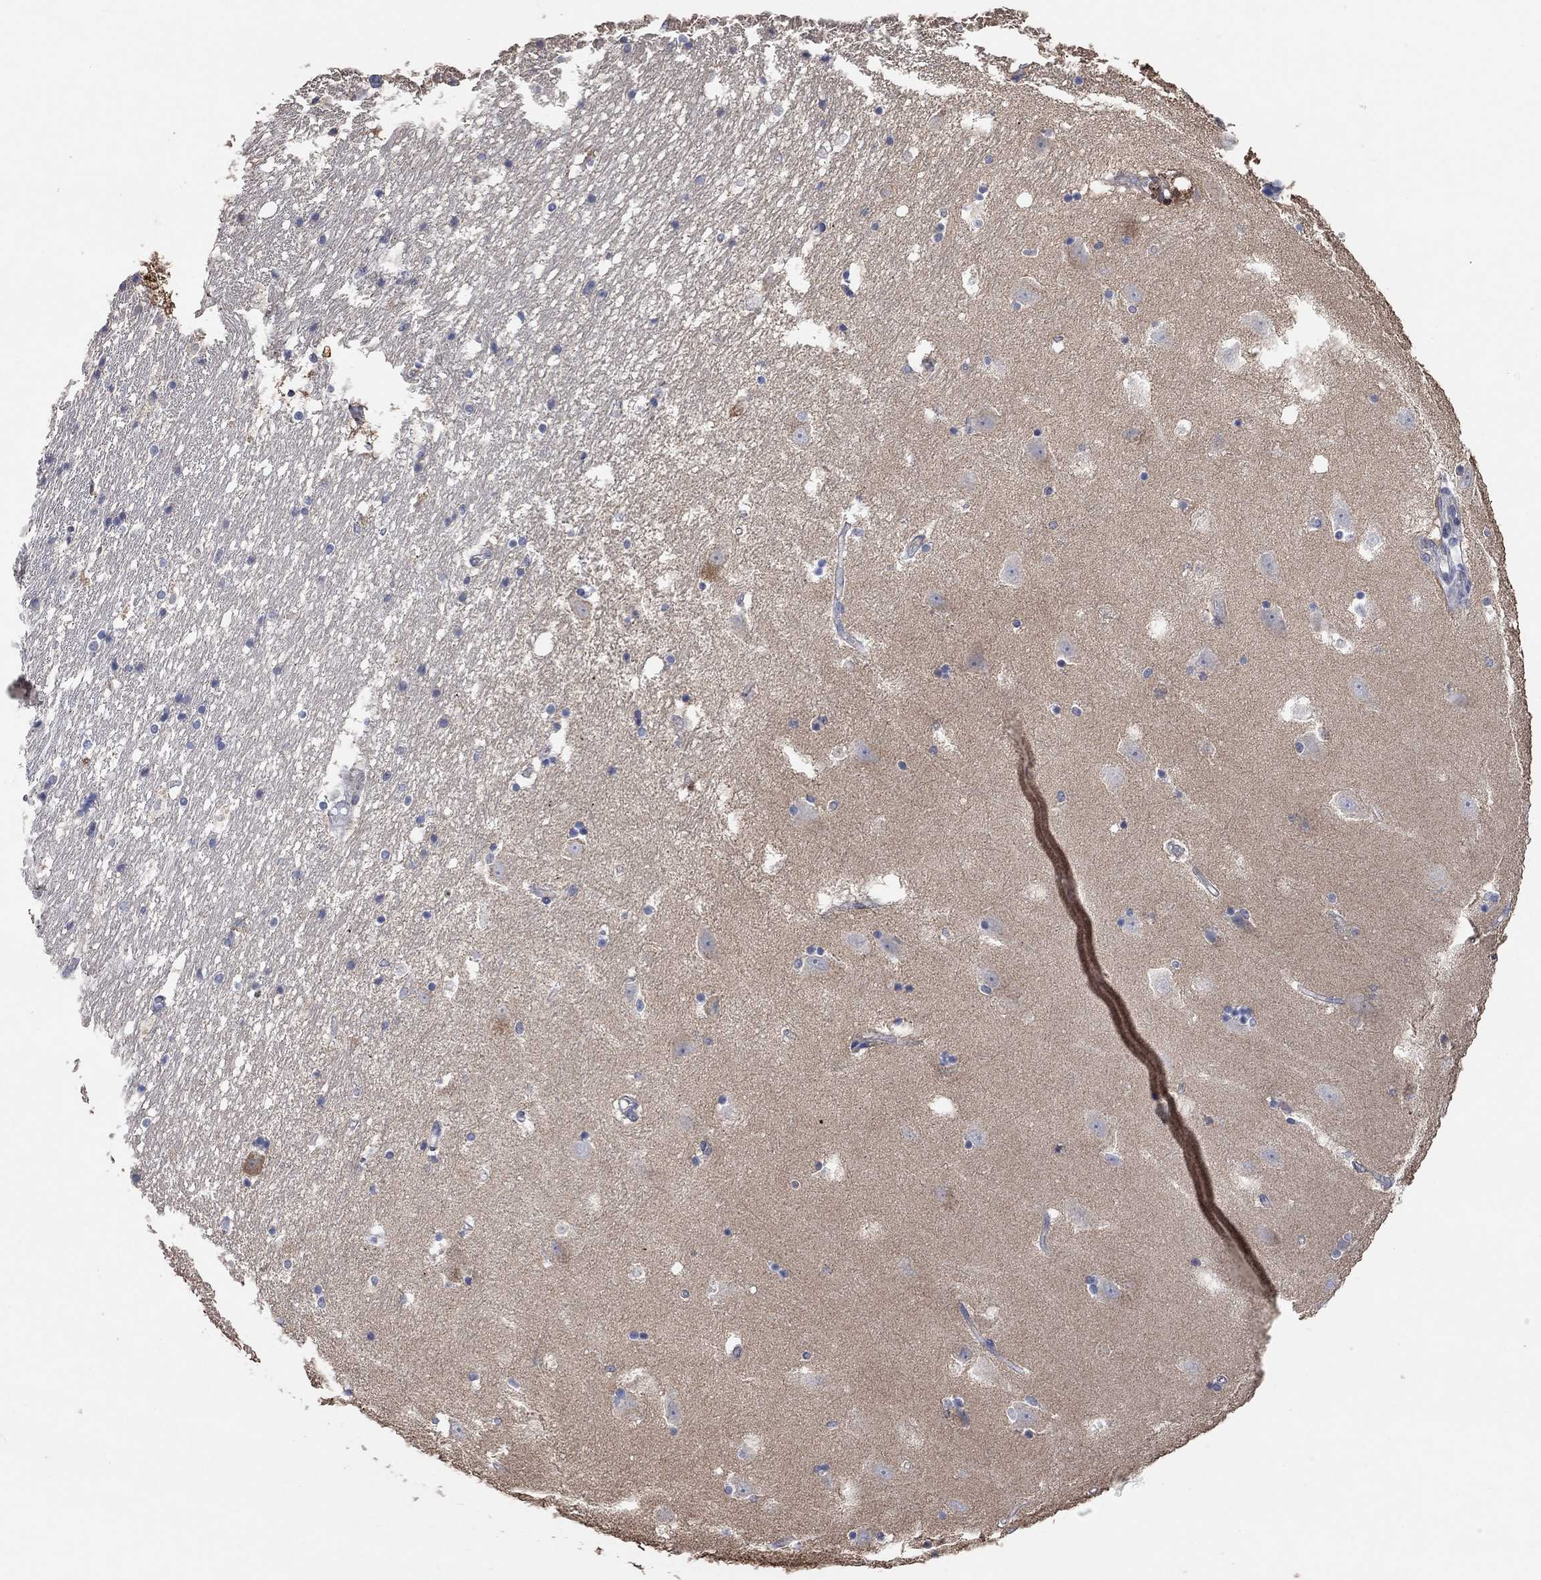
{"staining": {"intensity": "negative", "quantity": "none", "location": "none"}, "tissue": "hippocampus", "cell_type": "Glial cells", "image_type": "normal", "snomed": [{"axis": "morphology", "description": "Normal tissue, NOS"}, {"axis": "topography", "description": "Hippocampus"}], "caption": "This image is of benign hippocampus stained with IHC to label a protein in brown with the nuclei are counter-stained blue. There is no positivity in glial cells.", "gene": "UNC5B", "patient": {"sex": "male", "age": 49}}